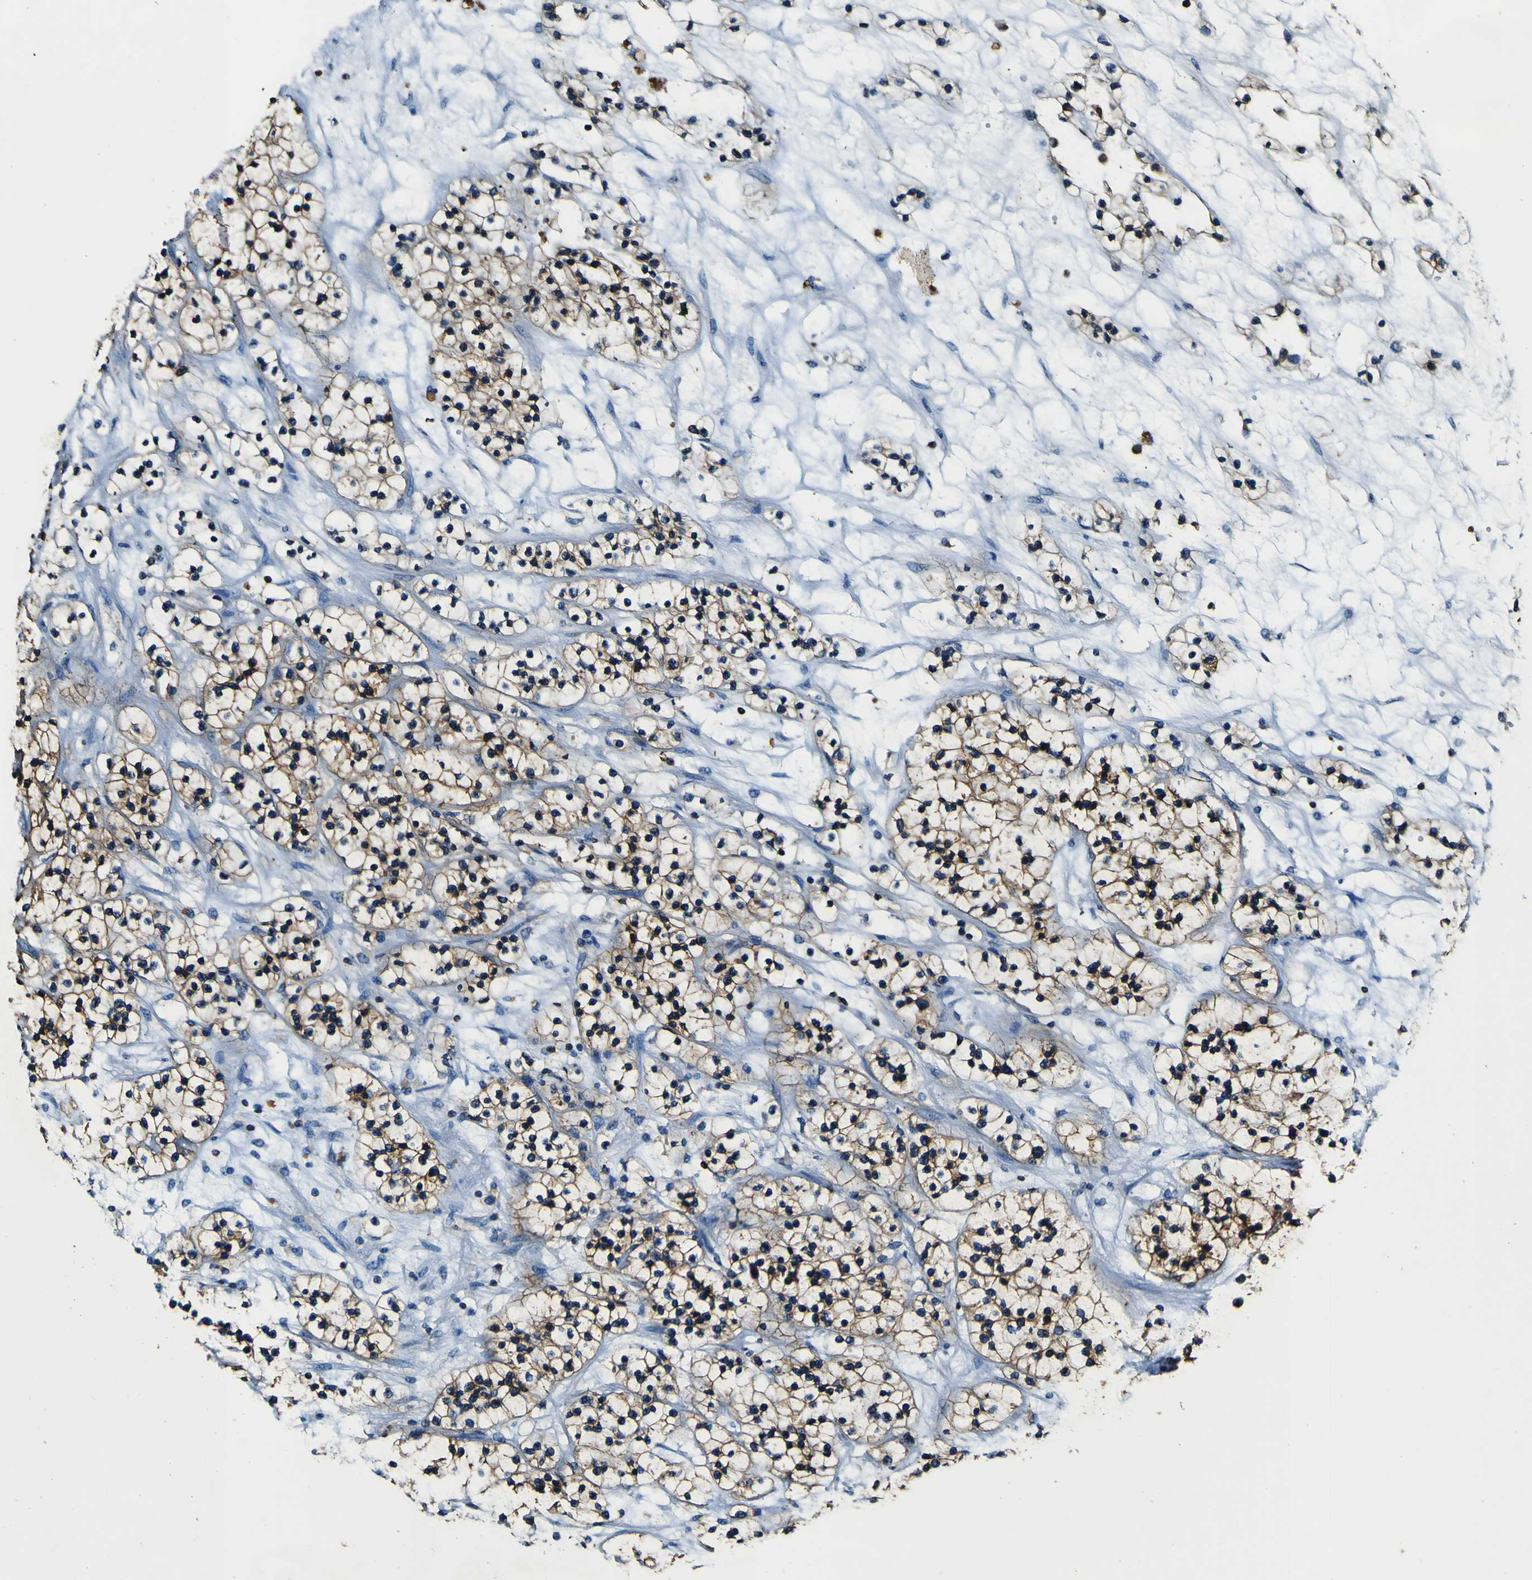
{"staining": {"intensity": "moderate", "quantity": "<25%", "location": "cytoplasmic/membranous"}, "tissue": "renal cancer", "cell_type": "Tumor cells", "image_type": "cancer", "snomed": [{"axis": "morphology", "description": "Adenocarcinoma, NOS"}, {"axis": "topography", "description": "Kidney"}], "caption": "This photomicrograph demonstrates immunohistochemistry staining of renal adenocarcinoma, with low moderate cytoplasmic/membranous positivity in approximately <25% of tumor cells.", "gene": "RHOT2", "patient": {"sex": "female", "age": 57}}